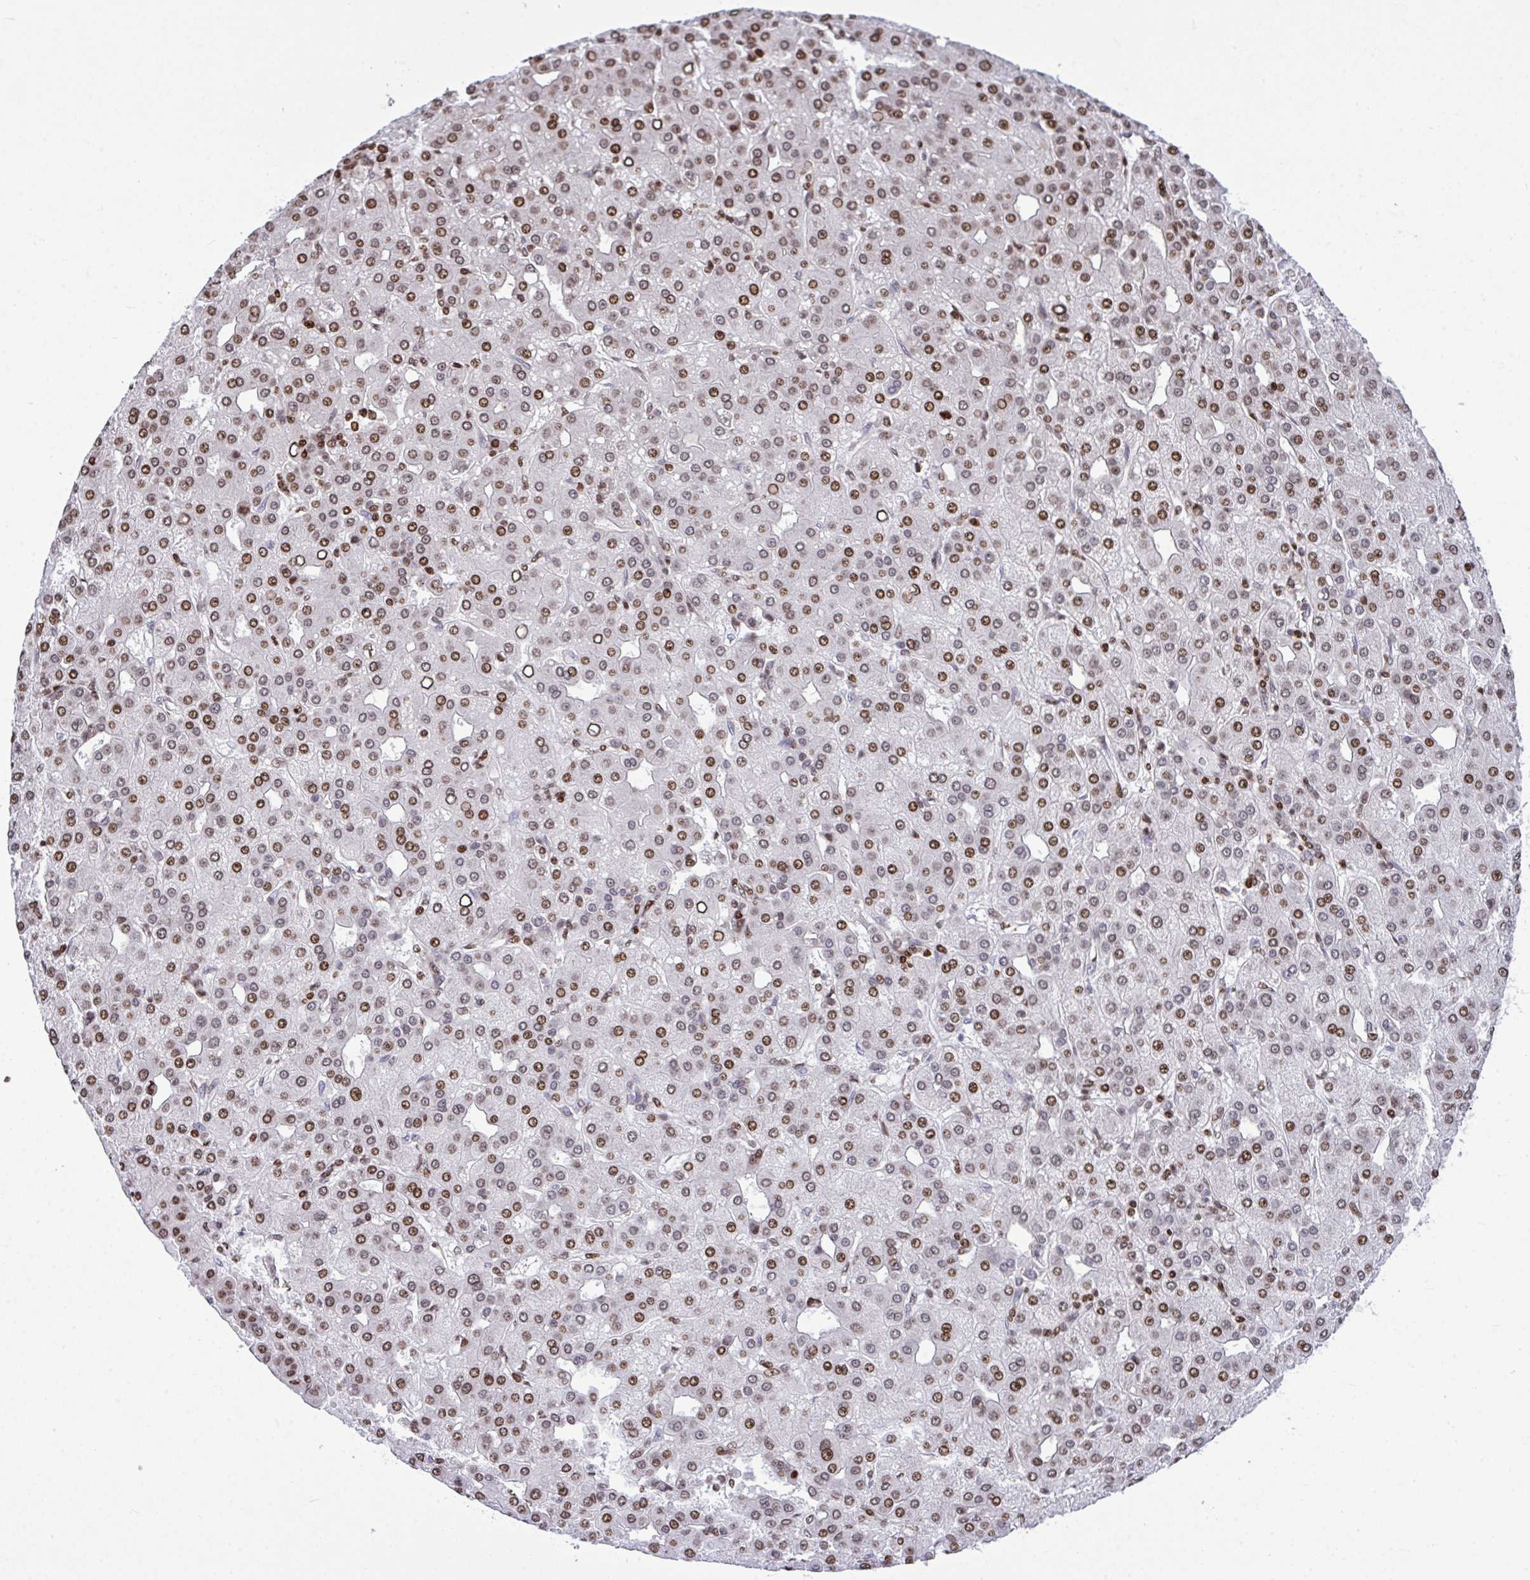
{"staining": {"intensity": "moderate", "quantity": ">75%", "location": "nuclear"}, "tissue": "liver cancer", "cell_type": "Tumor cells", "image_type": "cancer", "snomed": [{"axis": "morphology", "description": "Carcinoma, Hepatocellular, NOS"}, {"axis": "topography", "description": "Liver"}], "caption": "The micrograph demonstrates staining of liver cancer, revealing moderate nuclear protein positivity (brown color) within tumor cells.", "gene": "RAPGEF5", "patient": {"sex": "male", "age": 65}}